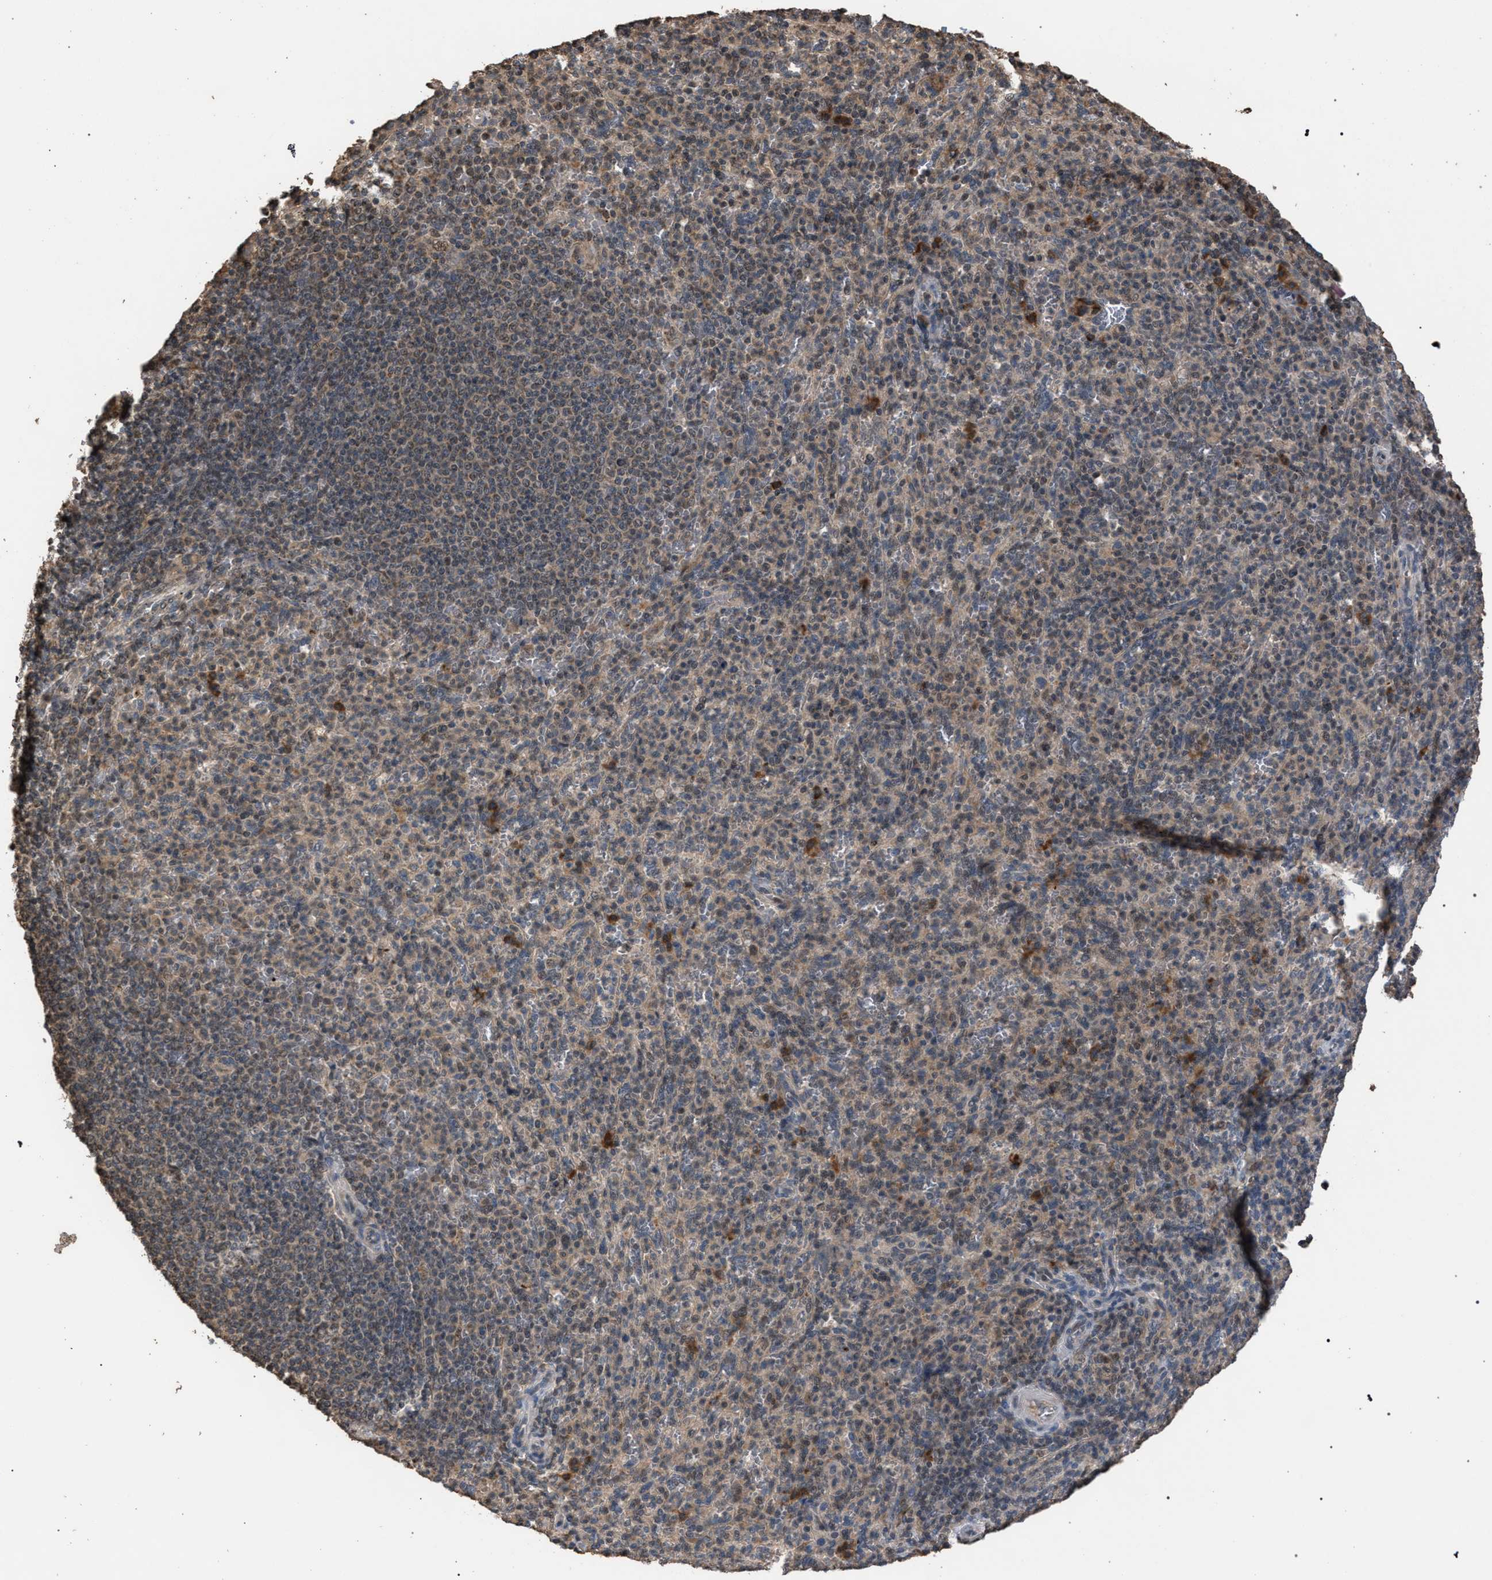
{"staining": {"intensity": "weak", "quantity": "25%-75%", "location": "cytoplasmic/membranous"}, "tissue": "spleen", "cell_type": "Cells in red pulp", "image_type": "normal", "snomed": [{"axis": "morphology", "description": "Normal tissue, NOS"}, {"axis": "topography", "description": "Spleen"}], "caption": "High-magnification brightfield microscopy of normal spleen stained with DAB (3,3'-diaminobenzidine) (brown) and counterstained with hematoxylin (blue). cells in red pulp exhibit weak cytoplasmic/membranous expression is seen in about25%-75% of cells.", "gene": "NAA35", "patient": {"sex": "male", "age": 36}}